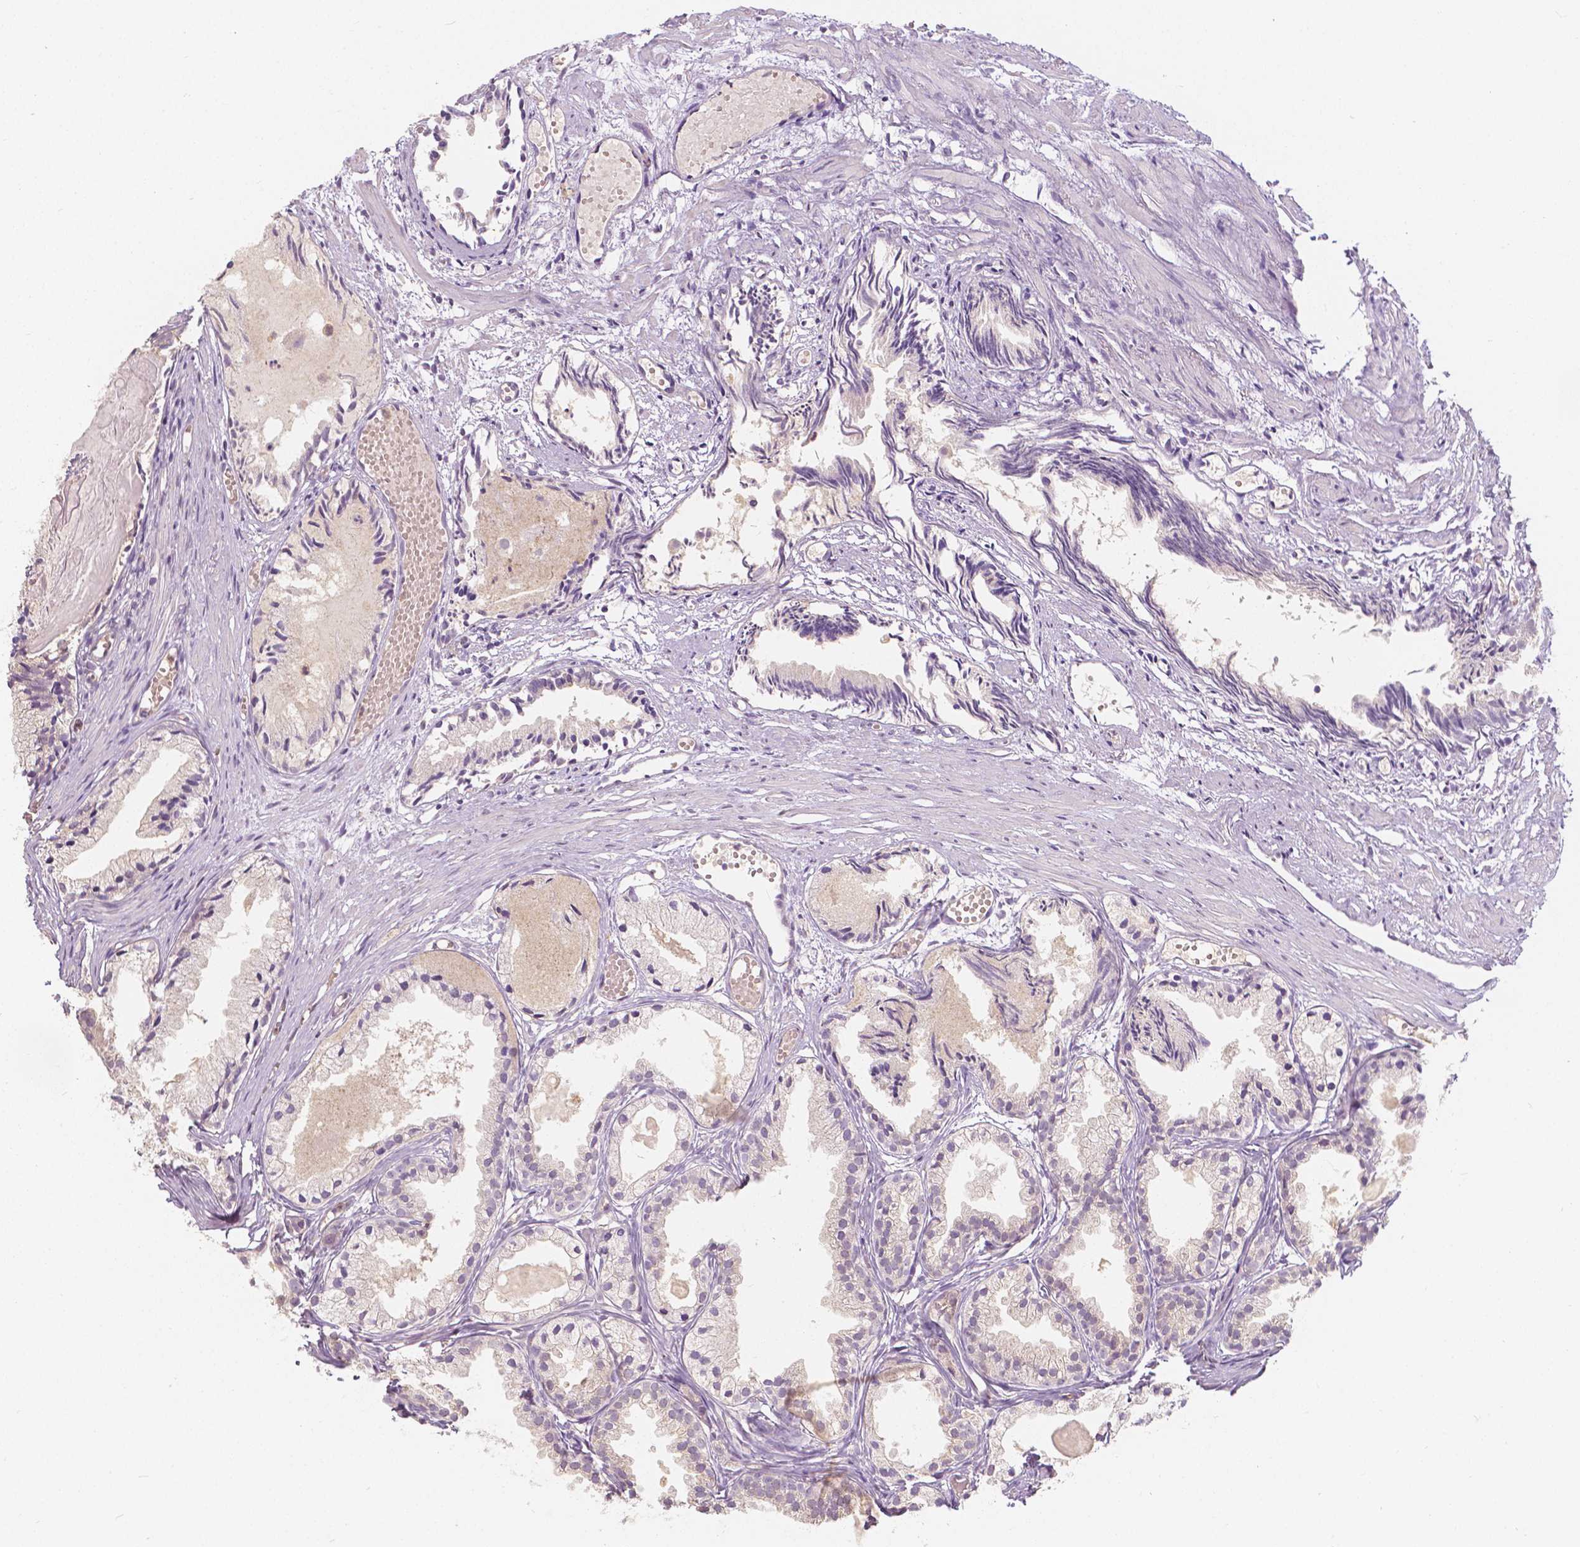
{"staining": {"intensity": "weak", "quantity": "25%-75%", "location": "cytoplasmic/membranous"}, "tissue": "prostate cancer", "cell_type": "Tumor cells", "image_type": "cancer", "snomed": [{"axis": "morphology", "description": "Adenocarcinoma, High grade"}, {"axis": "topography", "description": "Prostate"}], "caption": "Immunohistochemistry (DAB (3,3'-diaminobenzidine)) staining of human prostate cancer reveals weak cytoplasmic/membranous protein expression in approximately 25%-75% of tumor cells. (Brightfield microscopy of DAB IHC at high magnification).", "gene": "NAPRT", "patient": {"sex": "male", "age": 81}}